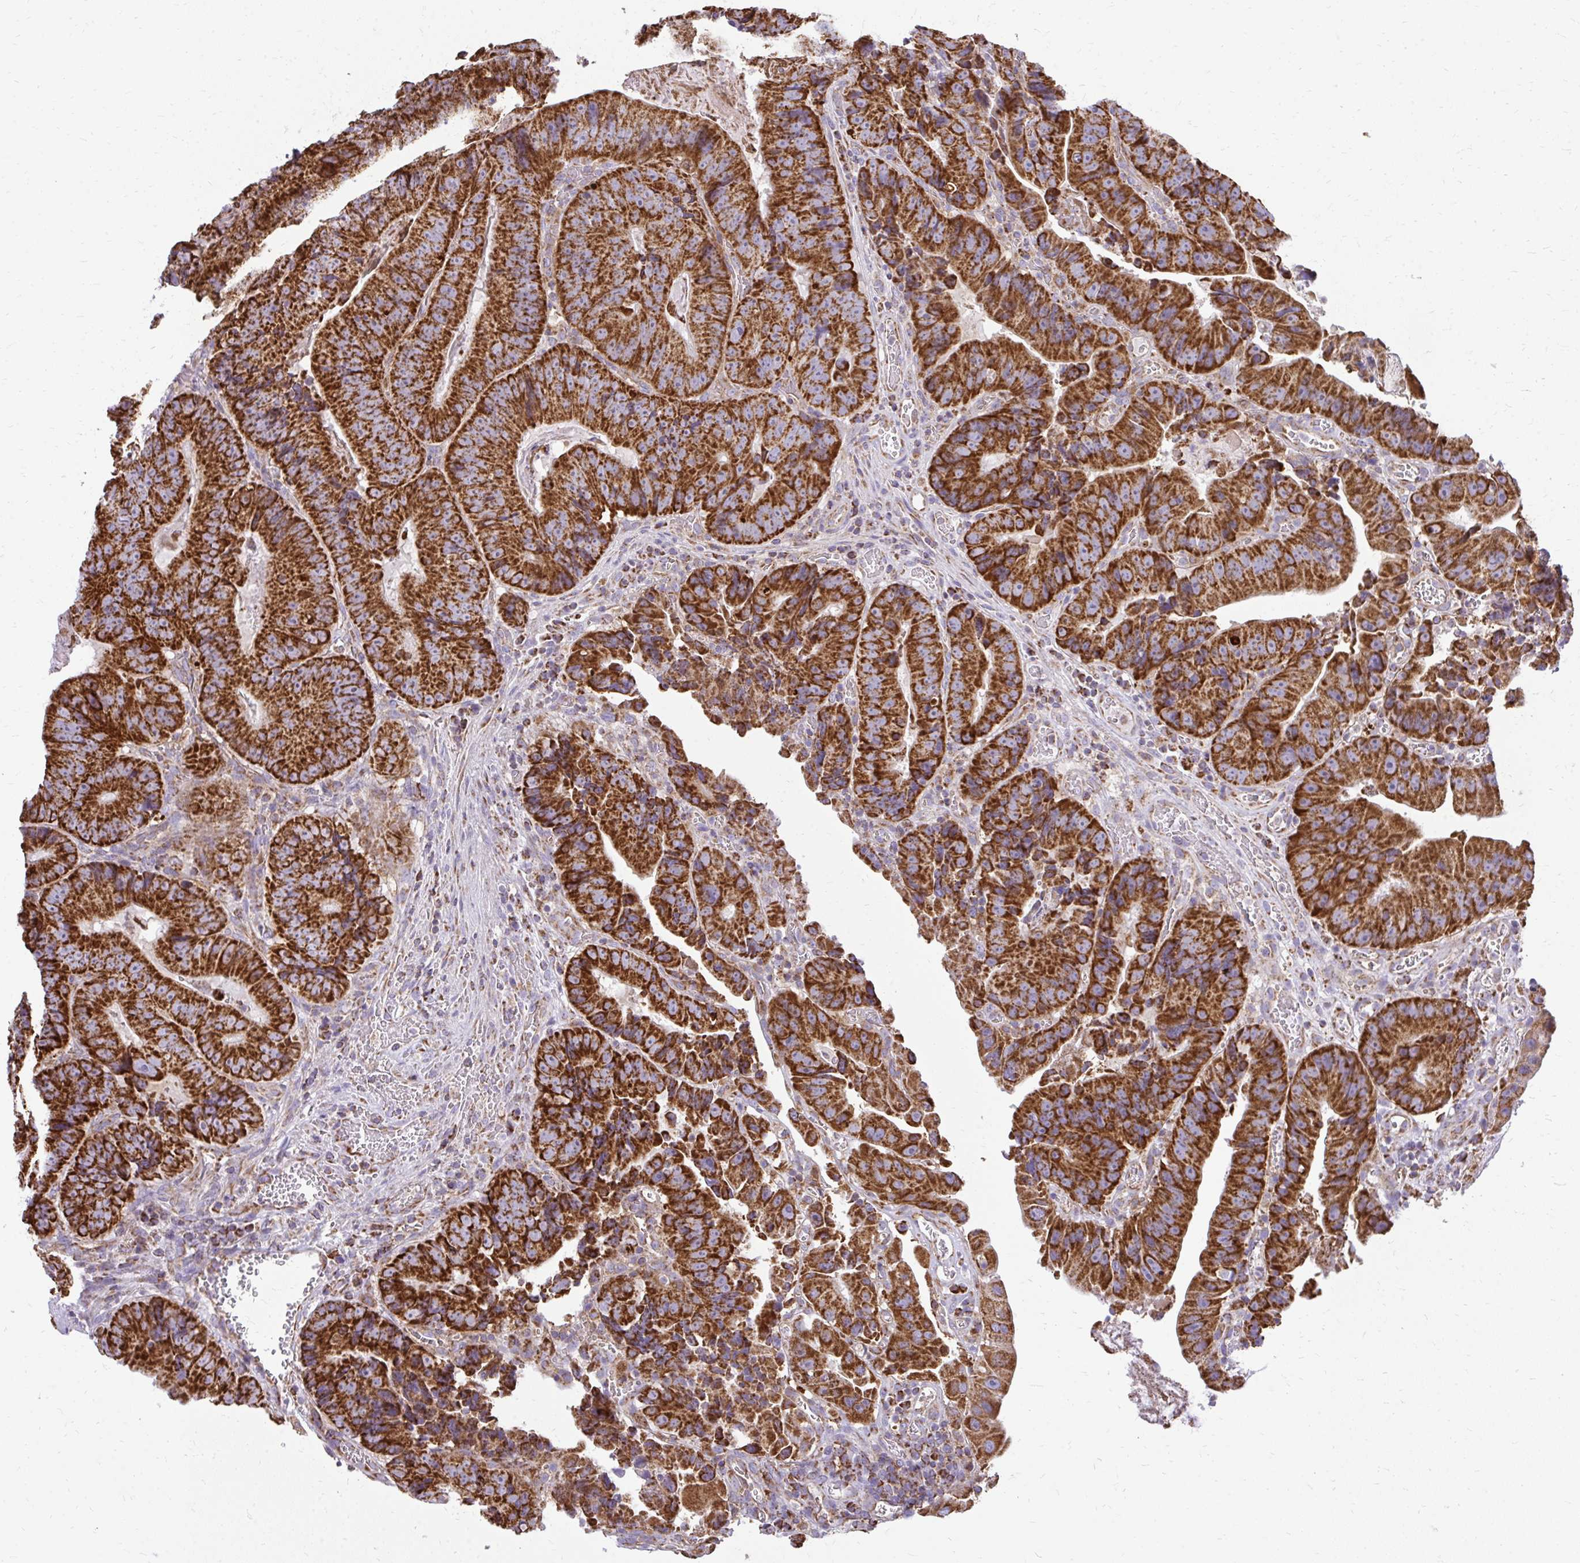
{"staining": {"intensity": "strong", "quantity": ">75%", "location": "cytoplasmic/membranous"}, "tissue": "colorectal cancer", "cell_type": "Tumor cells", "image_type": "cancer", "snomed": [{"axis": "morphology", "description": "Adenocarcinoma, NOS"}, {"axis": "topography", "description": "Colon"}], "caption": "High-power microscopy captured an IHC photomicrograph of colorectal adenocarcinoma, revealing strong cytoplasmic/membranous expression in approximately >75% of tumor cells. Using DAB (3,3'-diaminobenzidine) (brown) and hematoxylin (blue) stains, captured at high magnification using brightfield microscopy.", "gene": "IFIT1", "patient": {"sex": "female", "age": 86}}